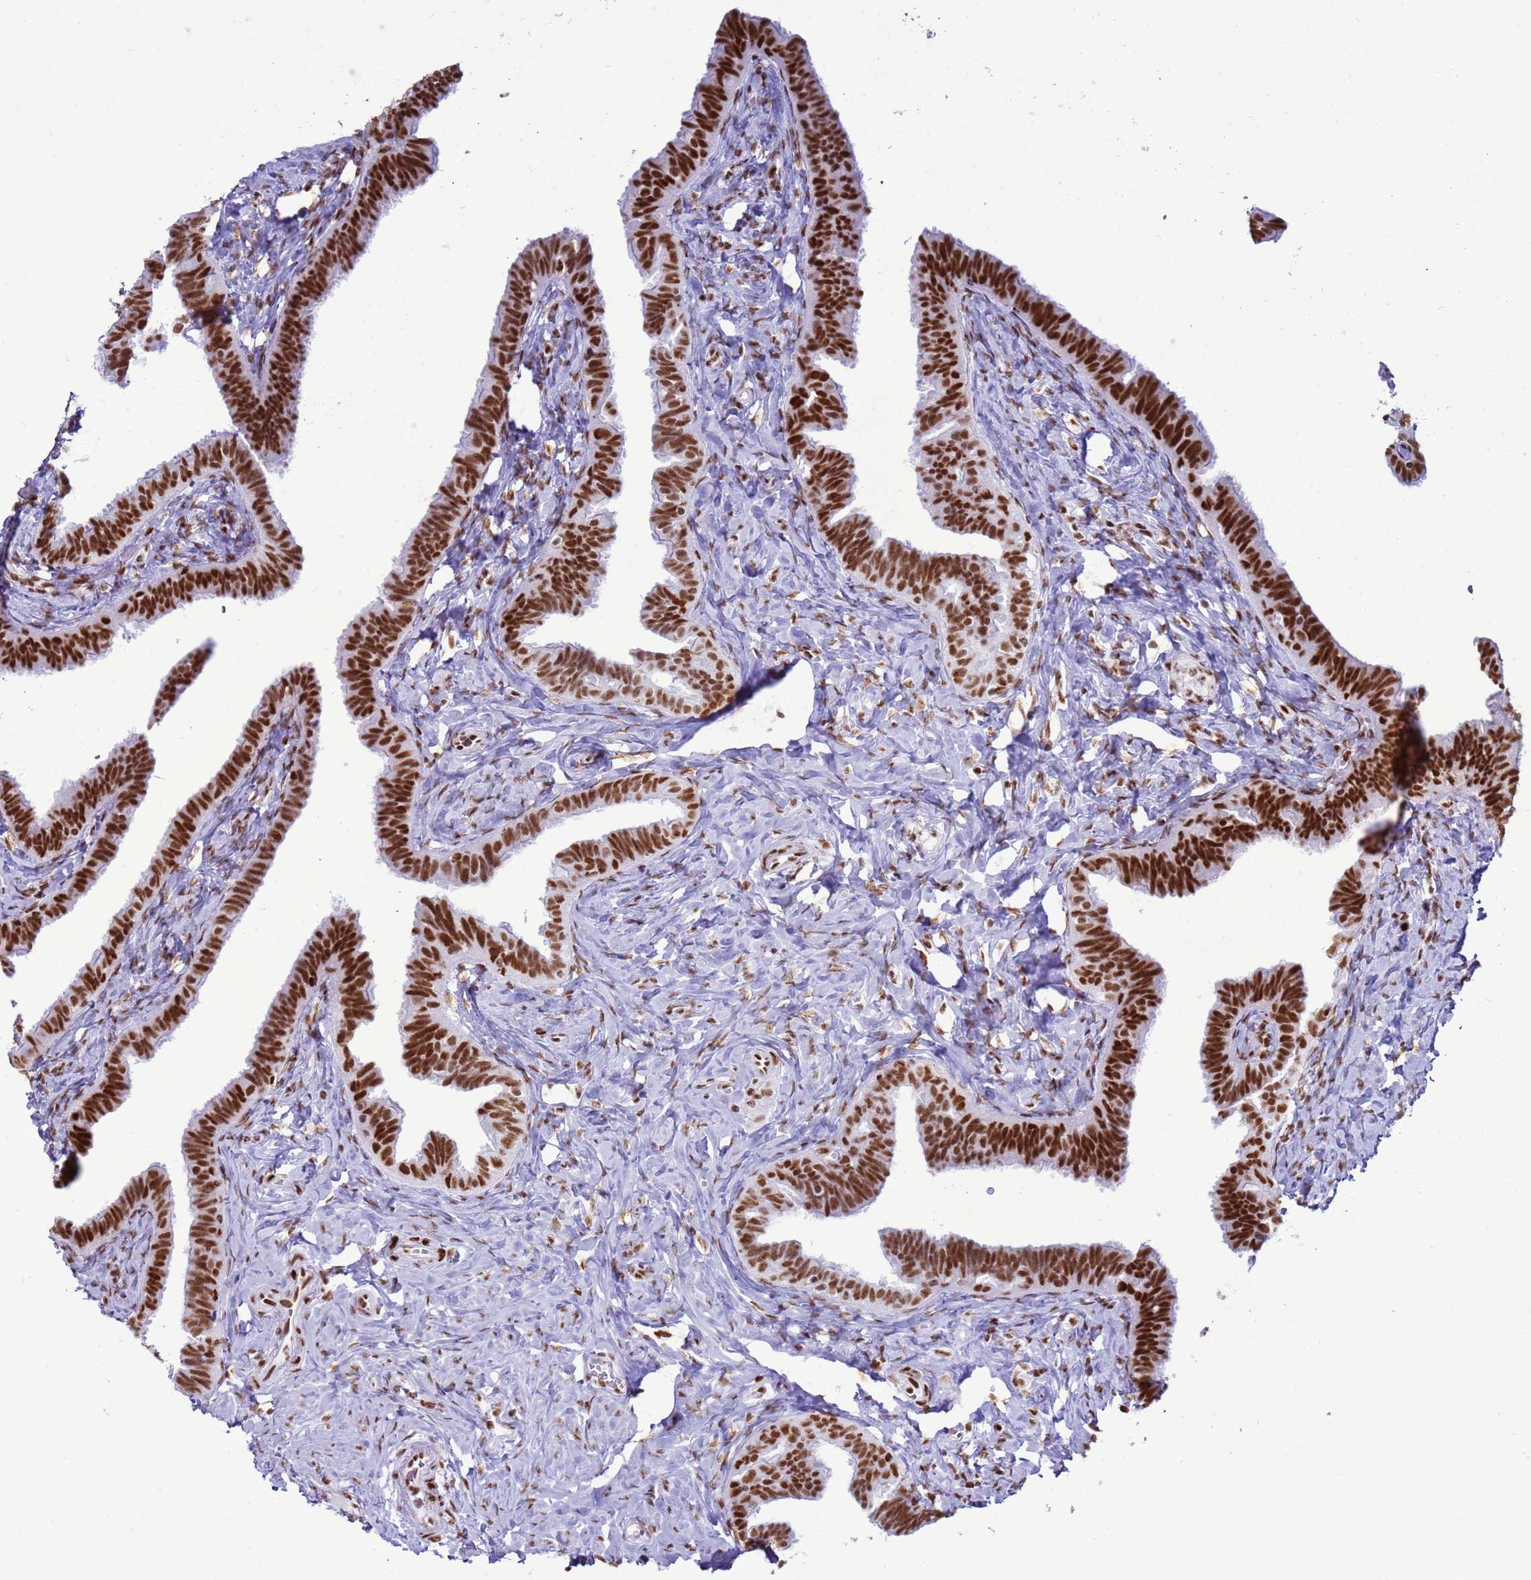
{"staining": {"intensity": "strong", "quantity": ">75%", "location": "nuclear"}, "tissue": "fallopian tube", "cell_type": "Glandular cells", "image_type": "normal", "snomed": [{"axis": "morphology", "description": "Normal tissue, NOS"}, {"axis": "topography", "description": "Fallopian tube"}], "caption": "A brown stain labels strong nuclear positivity of a protein in glandular cells of unremarkable fallopian tube. Ihc stains the protein of interest in brown and the nuclei are stained blue.", "gene": "RALY", "patient": {"sex": "female", "age": 39}}